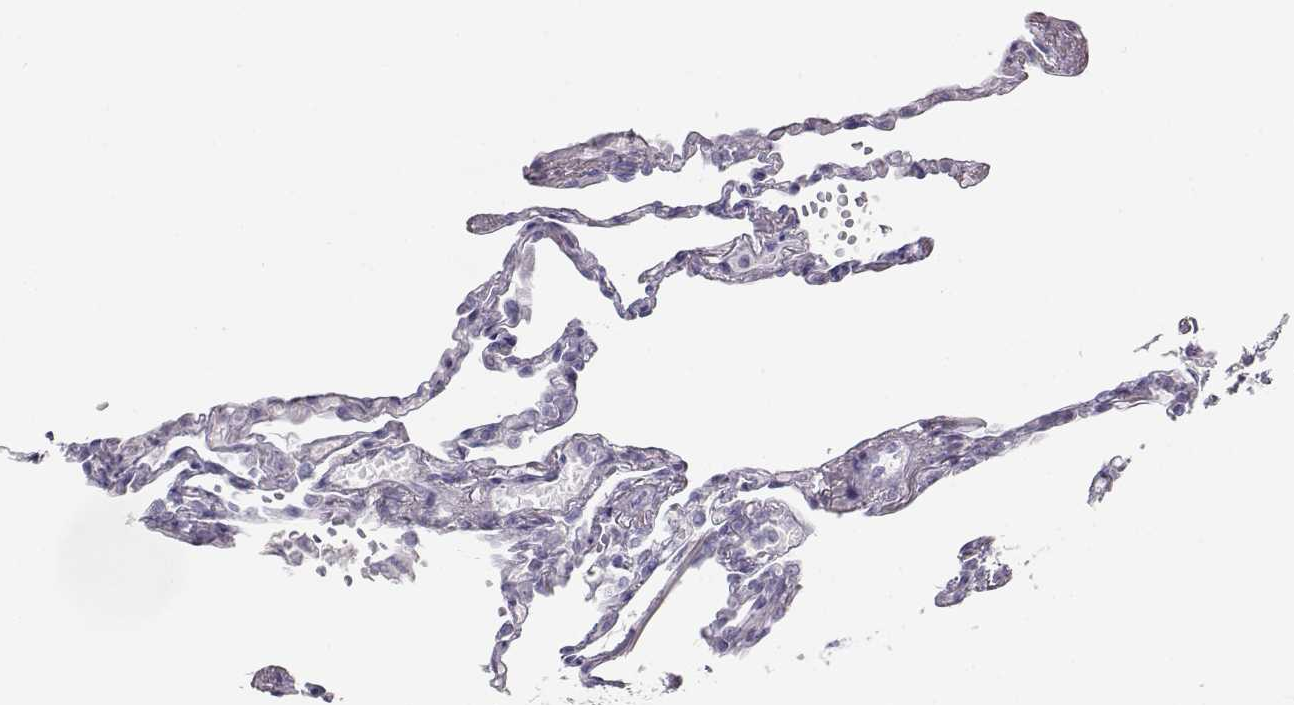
{"staining": {"intensity": "negative", "quantity": "none", "location": "none"}, "tissue": "lung", "cell_type": "Alveolar cells", "image_type": "normal", "snomed": [{"axis": "morphology", "description": "Normal tissue, NOS"}, {"axis": "topography", "description": "Lung"}], "caption": "IHC of unremarkable lung reveals no expression in alveolar cells.", "gene": "LEPR", "patient": {"sex": "male", "age": 78}}